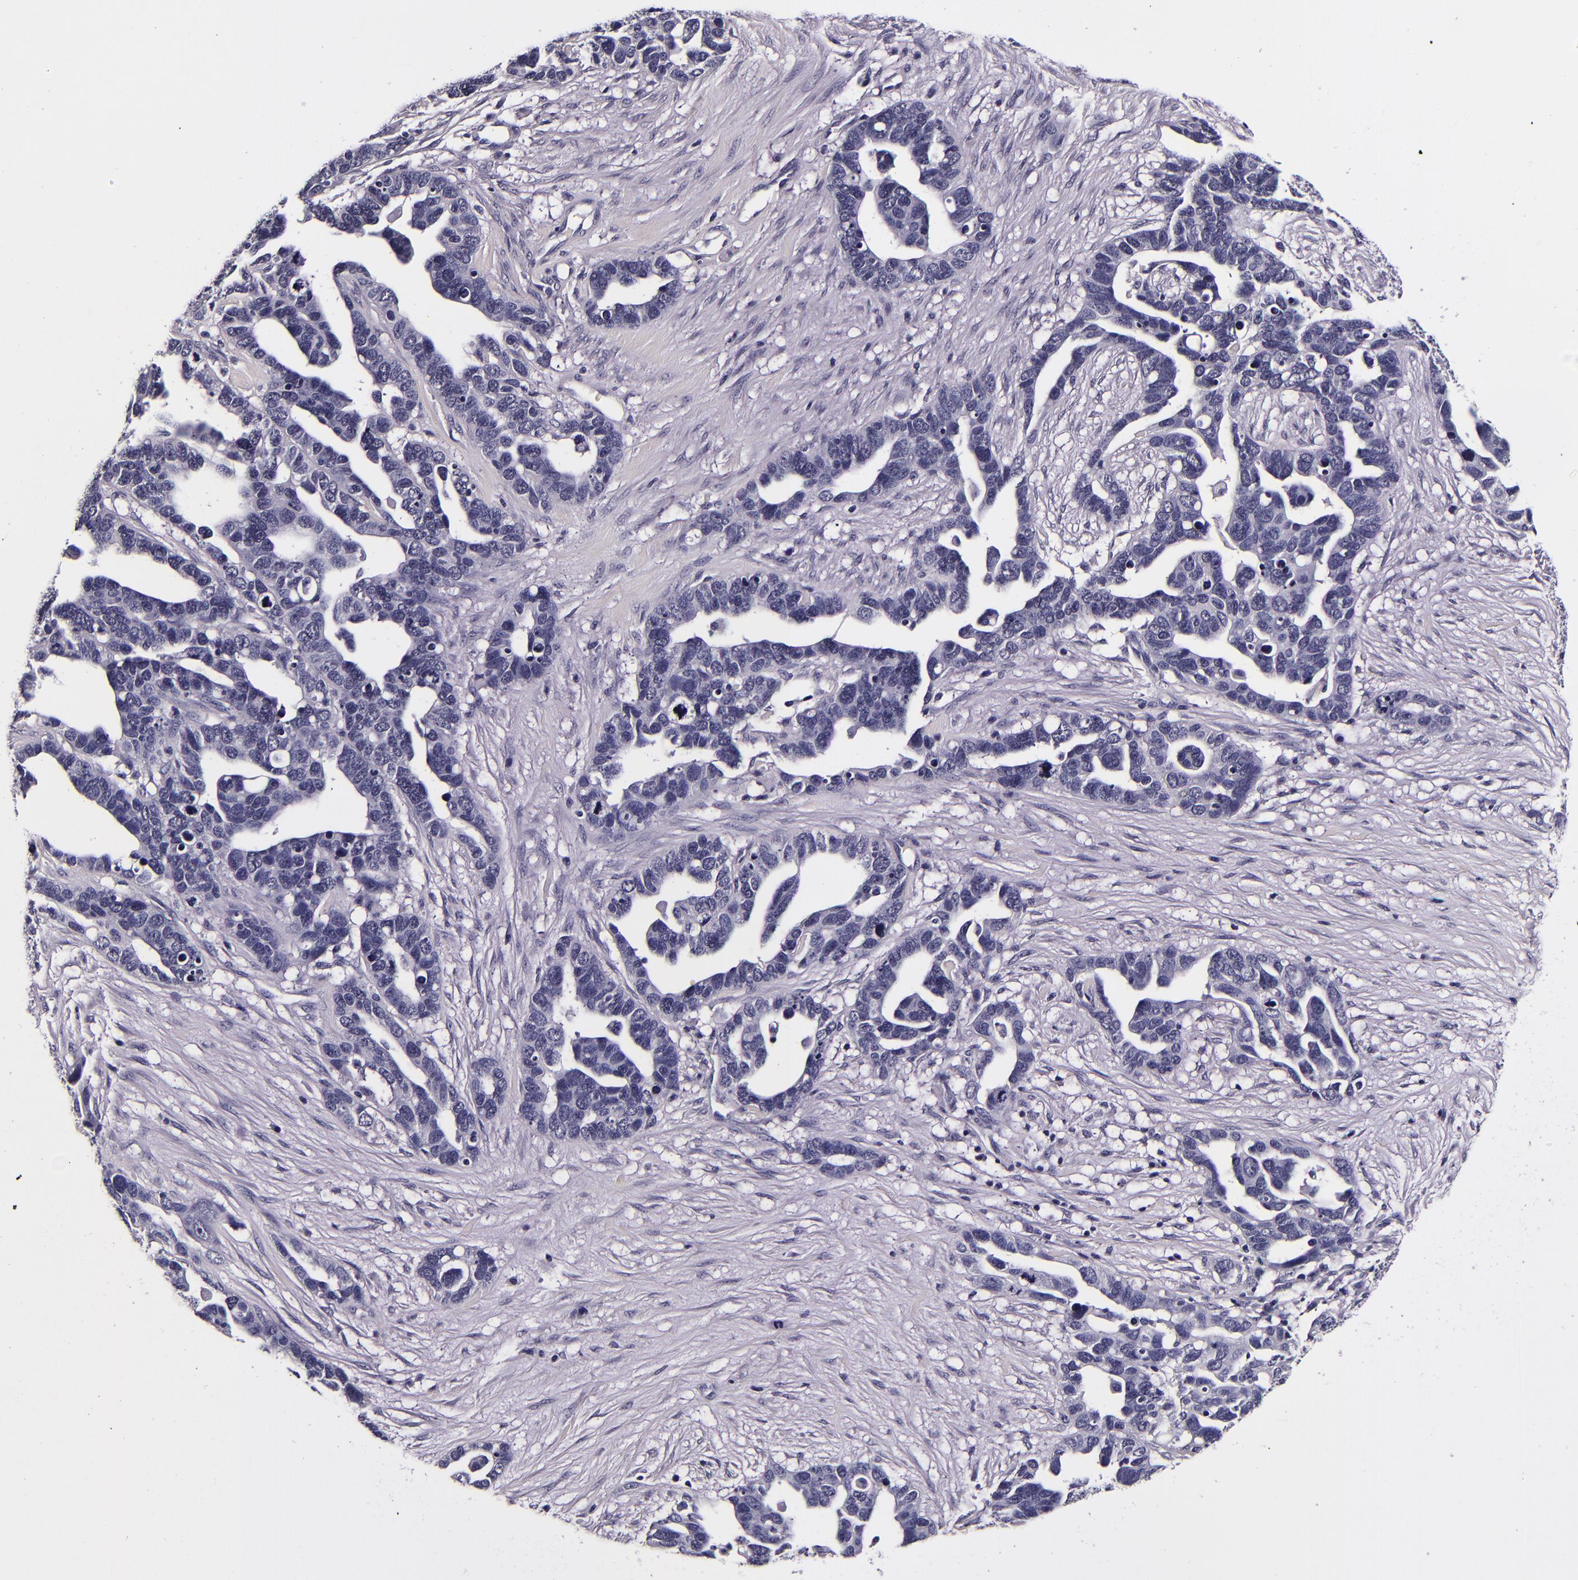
{"staining": {"intensity": "negative", "quantity": "none", "location": "none"}, "tissue": "ovarian cancer", "cell_type": "Tumor cells", "image_type": "cancer", "snomed": [{"axis": "morphology", "description": "Cystadenocarcinoma, serous, NOS"}, {"axis": "topography", "description": "Ovary"}], "caption": "This is an immunohistochemistry histopathology image of human ovarian cancer. There is no staining in tumor cells.", "gene": "FBN1", "patient": {"sex": "female", "age": 54}}